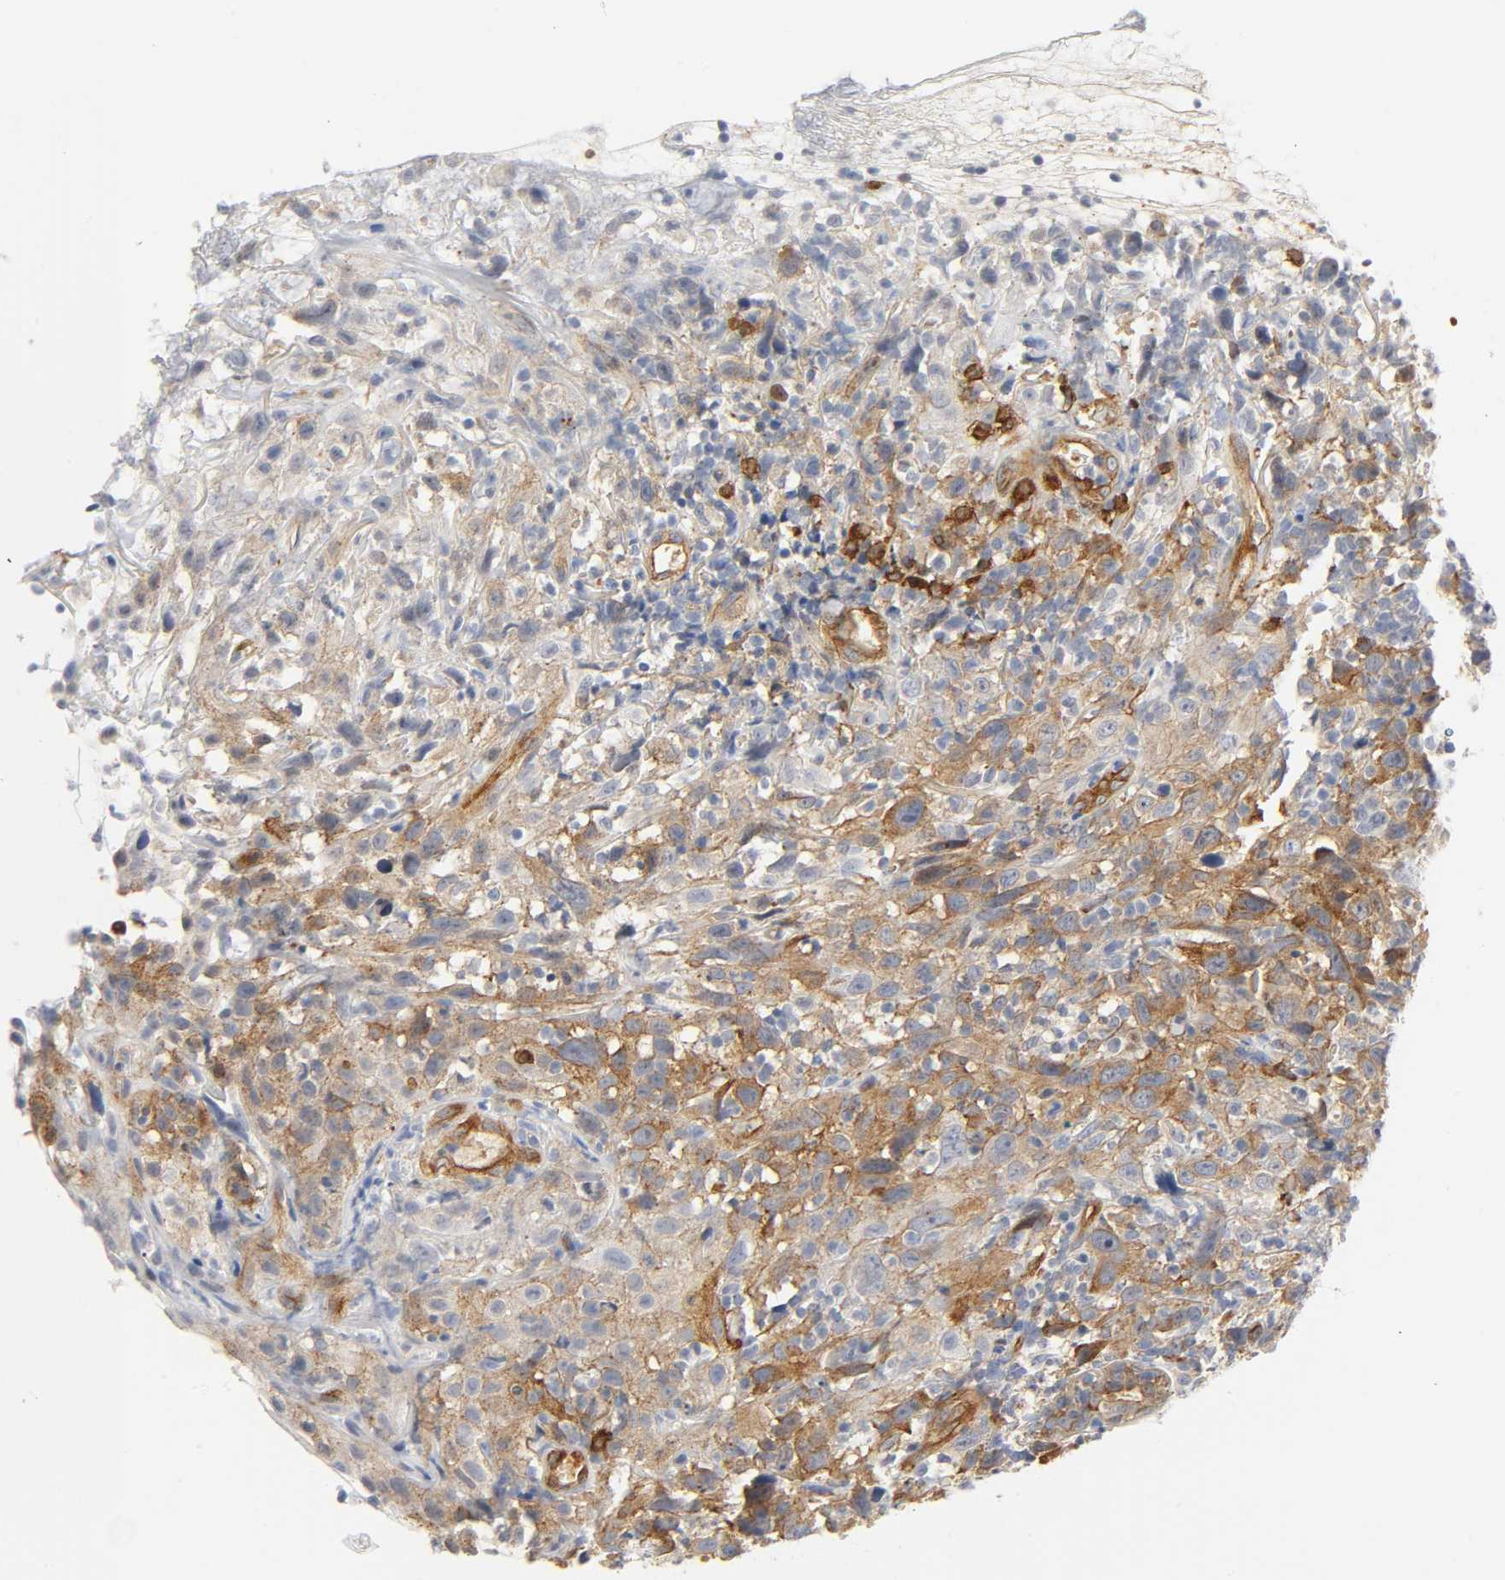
{"staining": {"intensity": "moderate", "quantity": ">75%", "location": "cytoplasmic/membranous"}, "tissue": "thyroid cancer", "cell_type": "Tumor cells", "image_type": "cancer", "snomed": [{"axis": "morphology", "description": "Carcinoma, NOS"}, {"axis": "topography", "description": "Thyroid gland"}], "caption": "Human thyroid cancer stained with a brown dye reveals moderate cytoplasmic/membranous positive positivity in about >75% of tumor cells.", "gene": "CD2AP", "patient": {"sex": "female", "age": 77}}